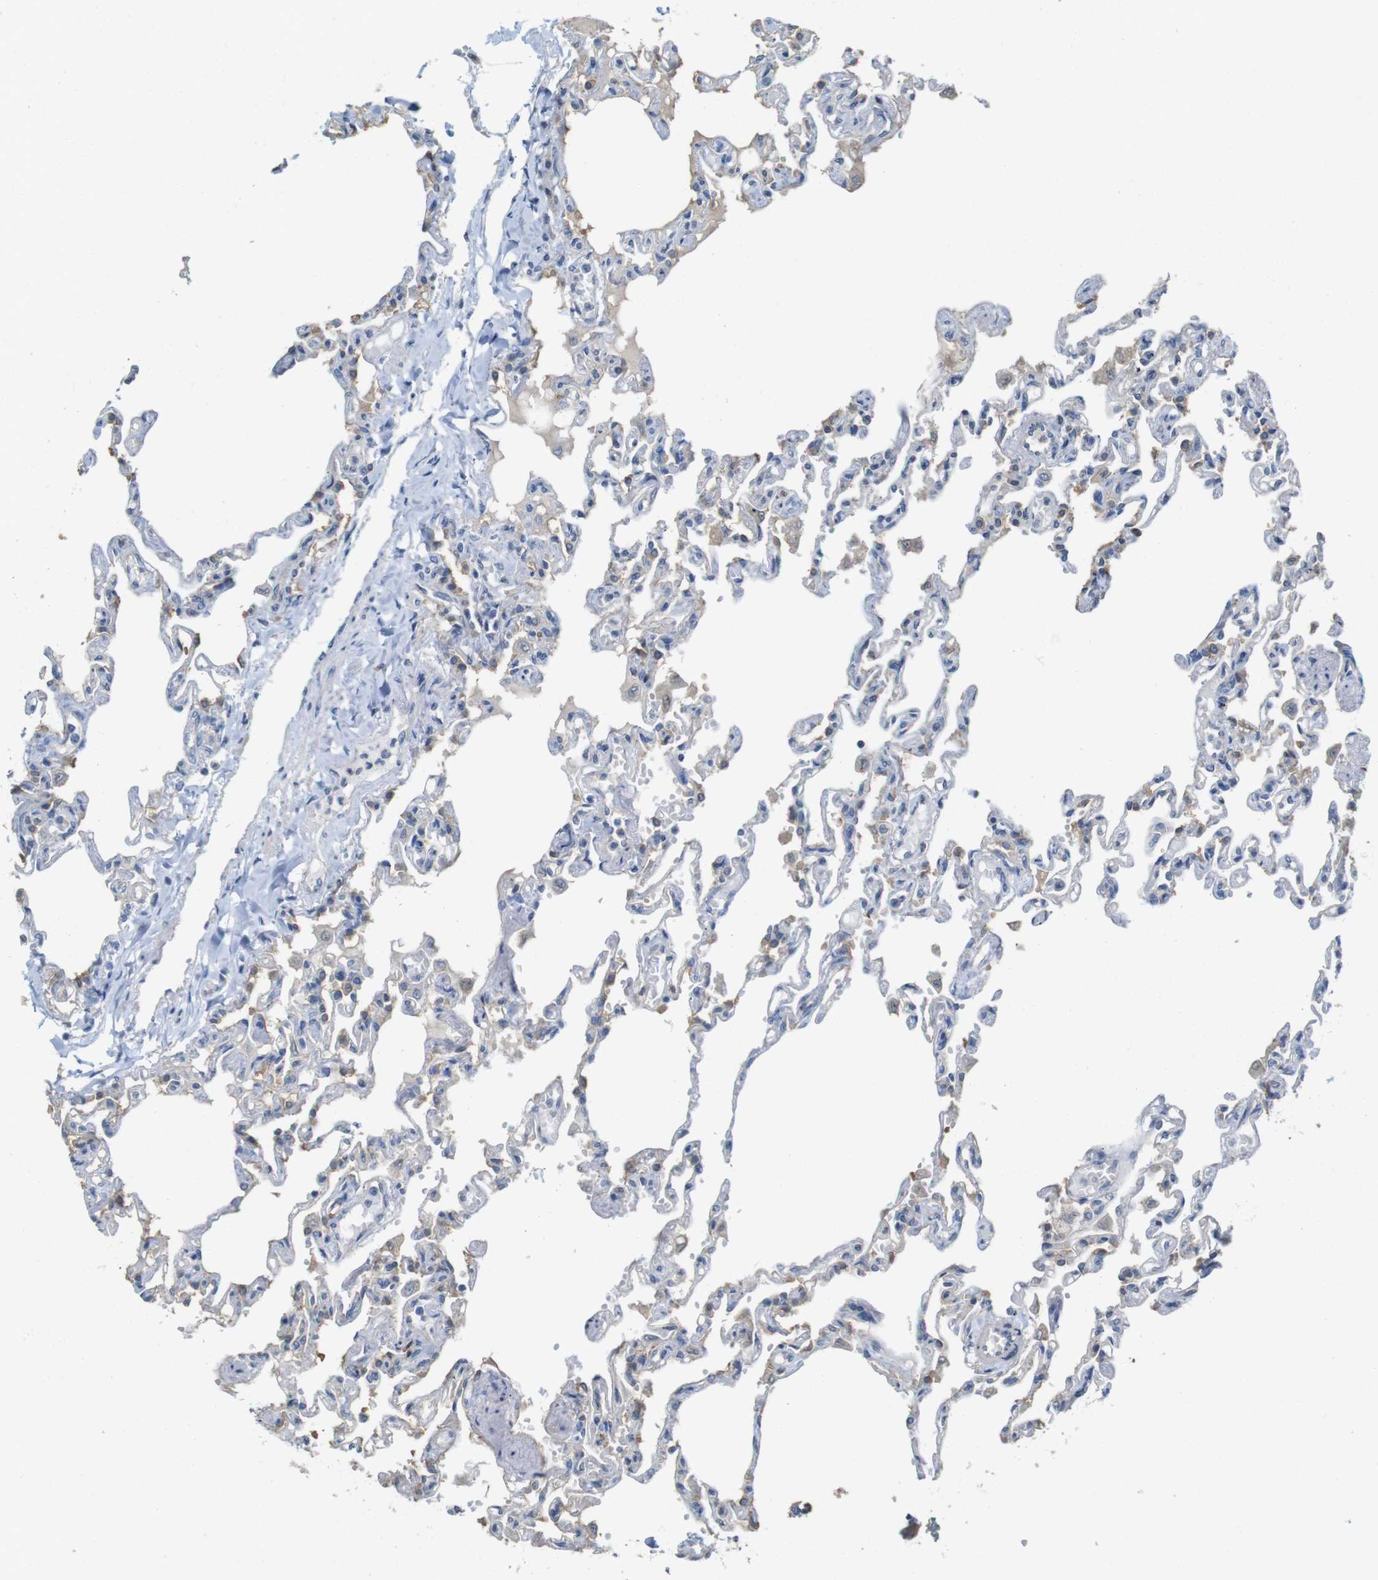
{"staining": {"intensity": "weak", "quantity": "25%-75%", "location": "cytoplasmic/membranous"}, "tissue": "lung", "cell_type": "Alveolar cells", "image_type": "normal", "snomed": [{"axis": "morphology", "description": "Normal tissue, NOS"}, {"axis": "topography", "description": "Lung"}], "caption": "Protein analysis of unremarkable lung displays weak cytoplasmic/membranous expression in about 25%-75% of alveolar cells.", "gene": "CDC34", "patient": {"sex": "male", "age": 21}}